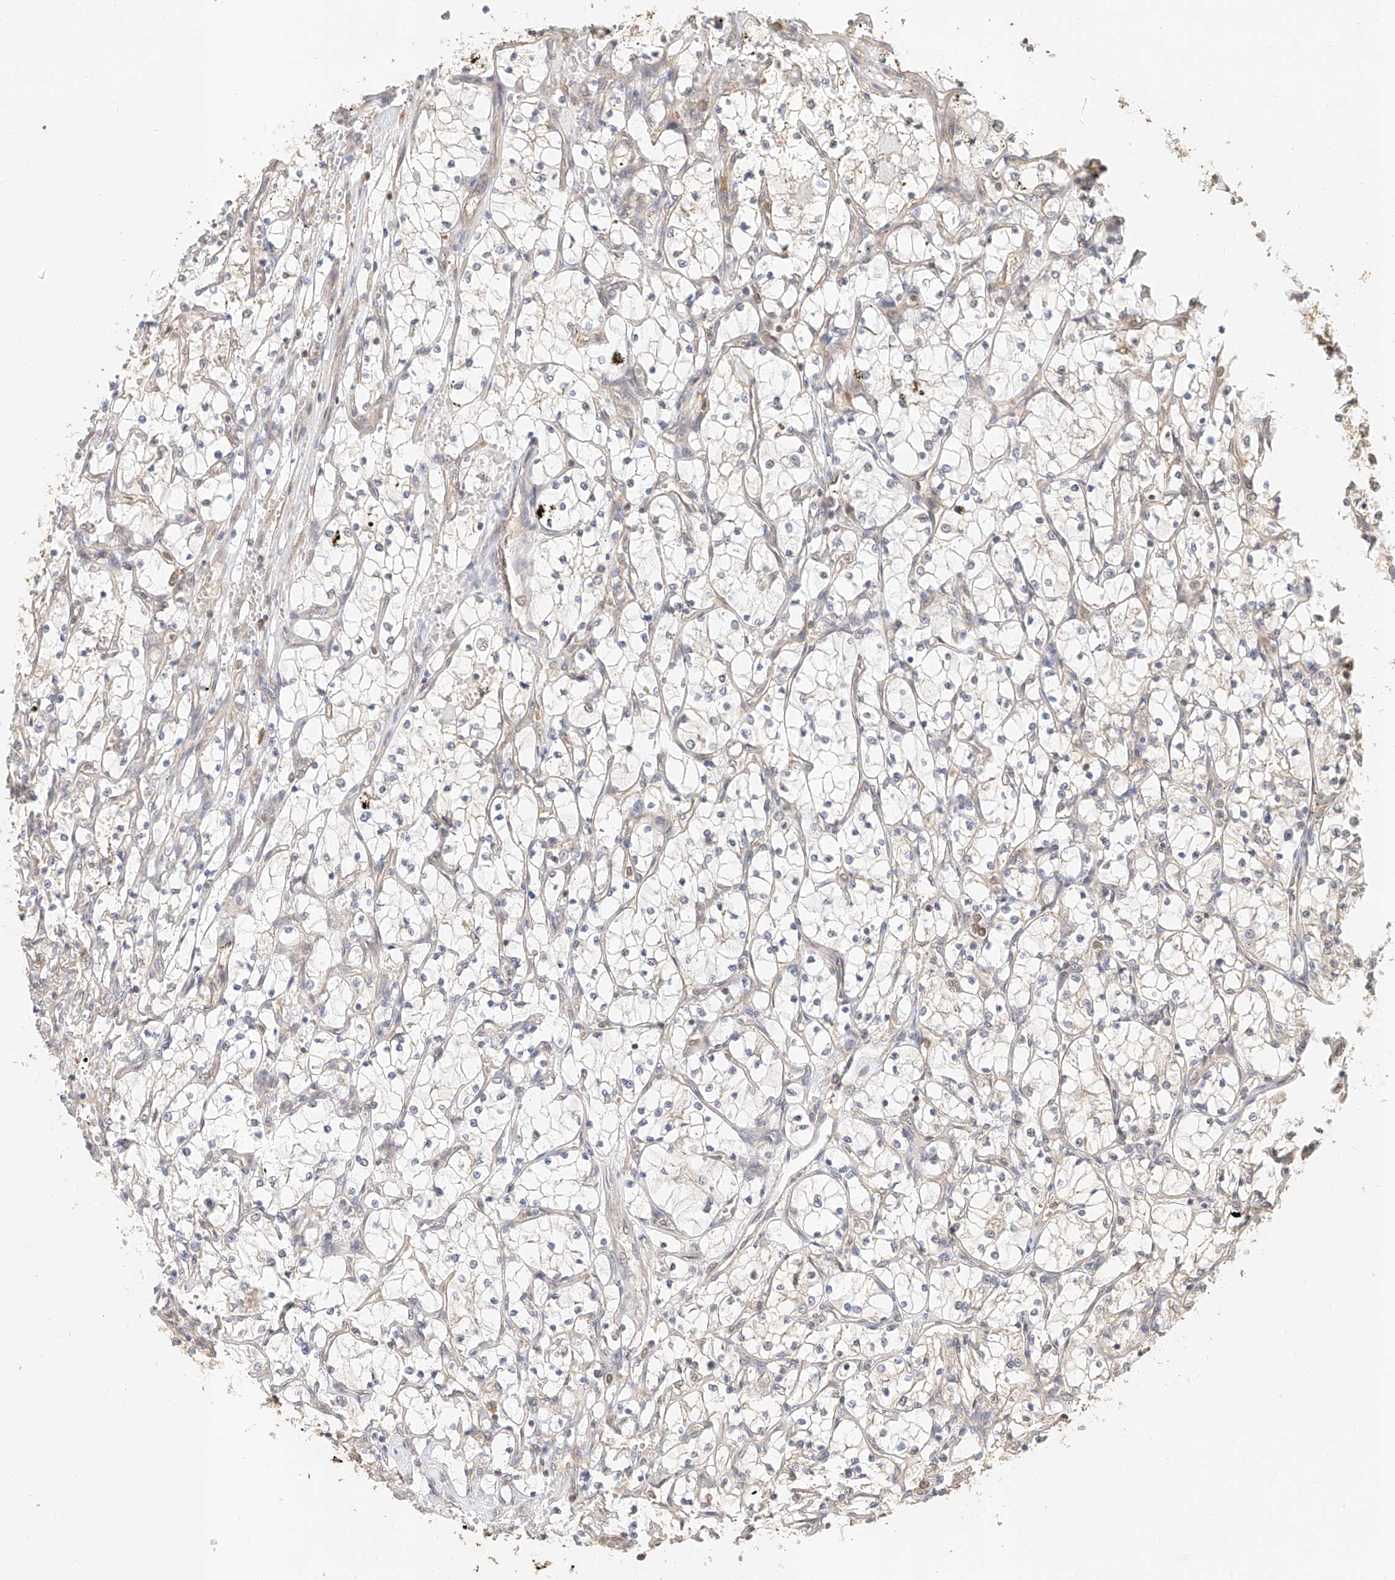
{"staining": {"intensity": "negative", "quantity": "none", "location": "none"}, "tissue": "renal cancer", "cell_type": "Tumor cells", "image_type": "cancer", "snomed": [{"axis": "morphology", "description": "Adenocarcinoma, NOS"}, {"axis": "topography", "description": "Kidney"}], "caption": "Tumor cells show no significant protein positivity in renal adenocarcinoma.", "gene": "NAP1L1", "patient": {"sex": "female", "age": 69}}